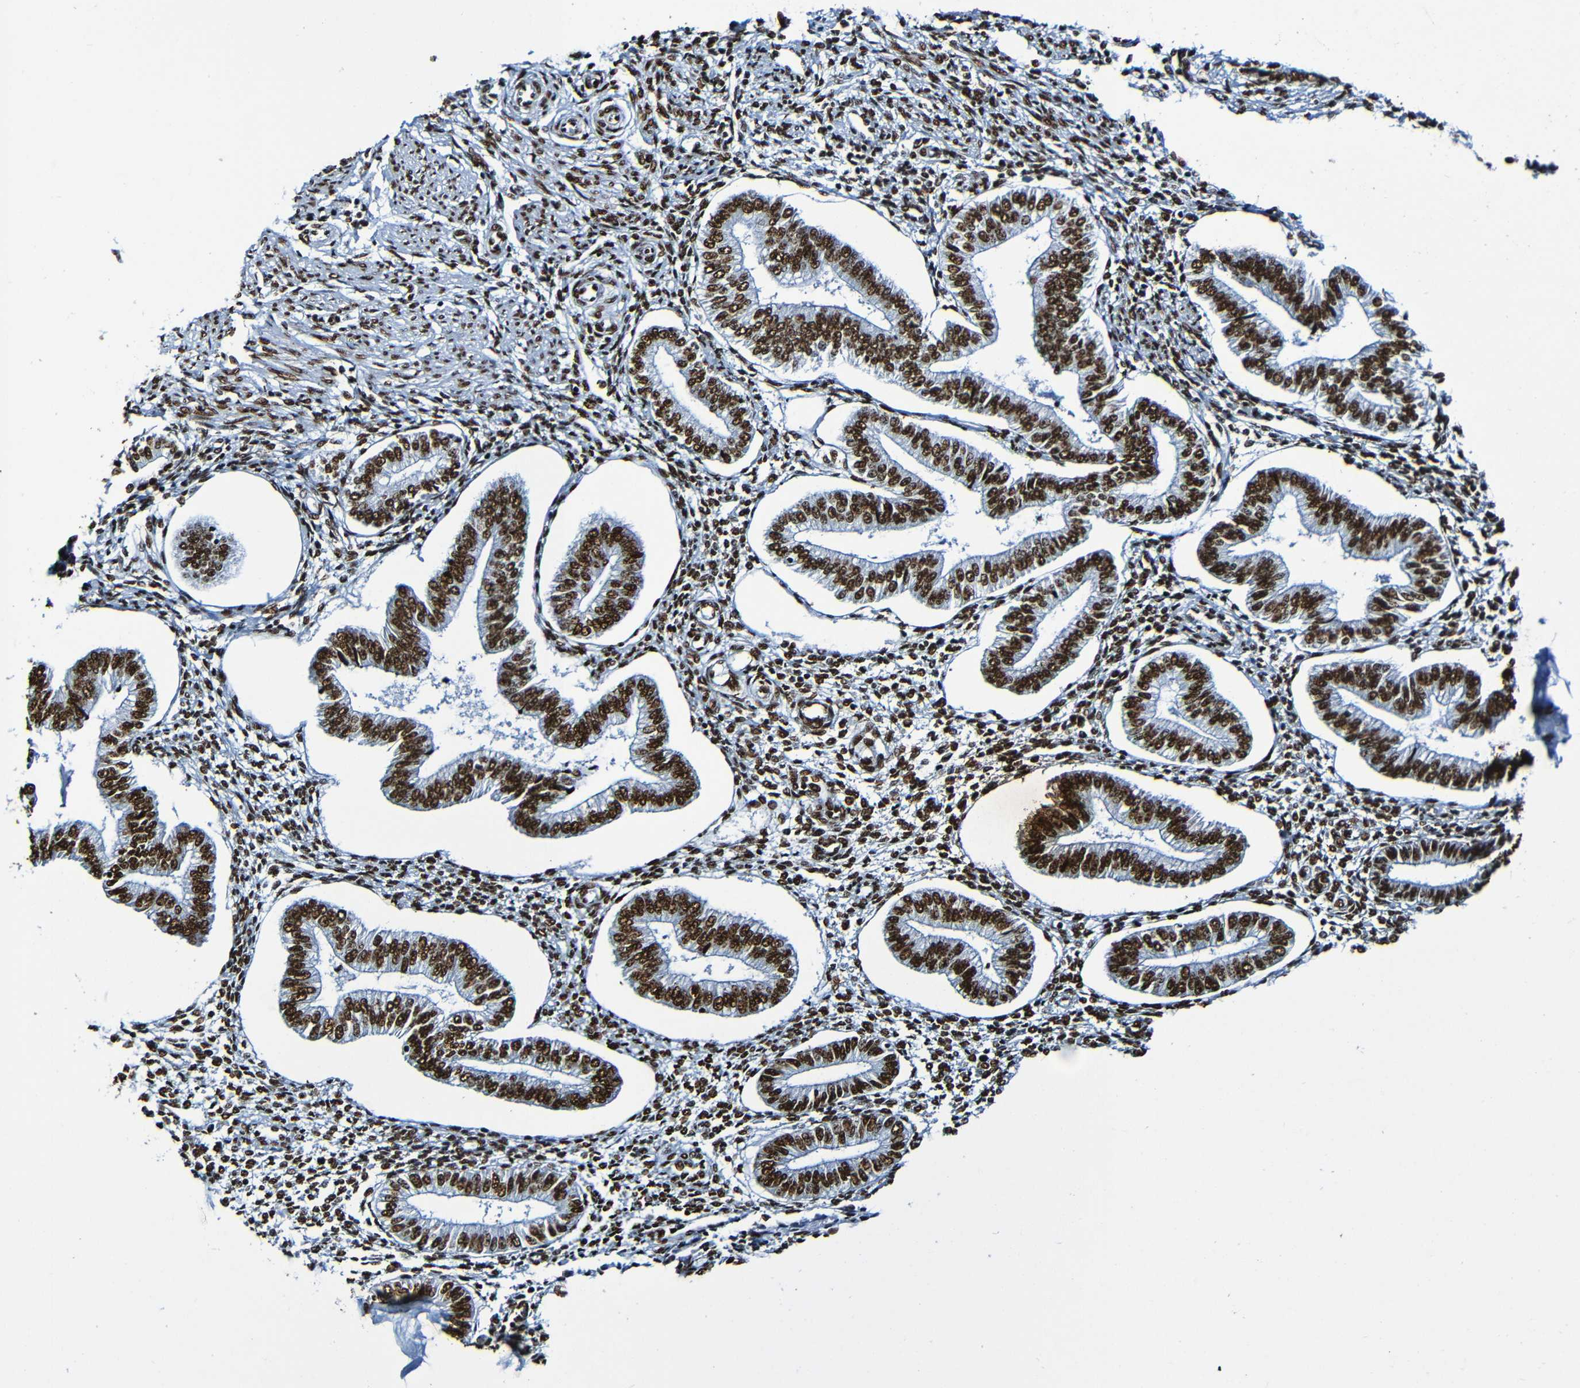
{"staining": {"intensity": "strong", "quantity": ">75%", "location": "nuclear"}, "tissue": "vagina", "cell_type": "Squamous epithelial cells", "image_type": "normal", "snomed": [{"axis": "morphology", "description": "Normal tissue, NOS"}, {"axis": "topography", "description": "Vagina"}], "caption": "The histopathology image exhibits a brown stain indicating the presence of a protein in the nuclear of squamous epithelial cells in vagina. (DAB (3,3'-diaminobenzidine) IHC, brown staining for protein, blue staining for nuclei).", "gene": "SRSF3", "patient": {"sex": "female", "age": 34}}